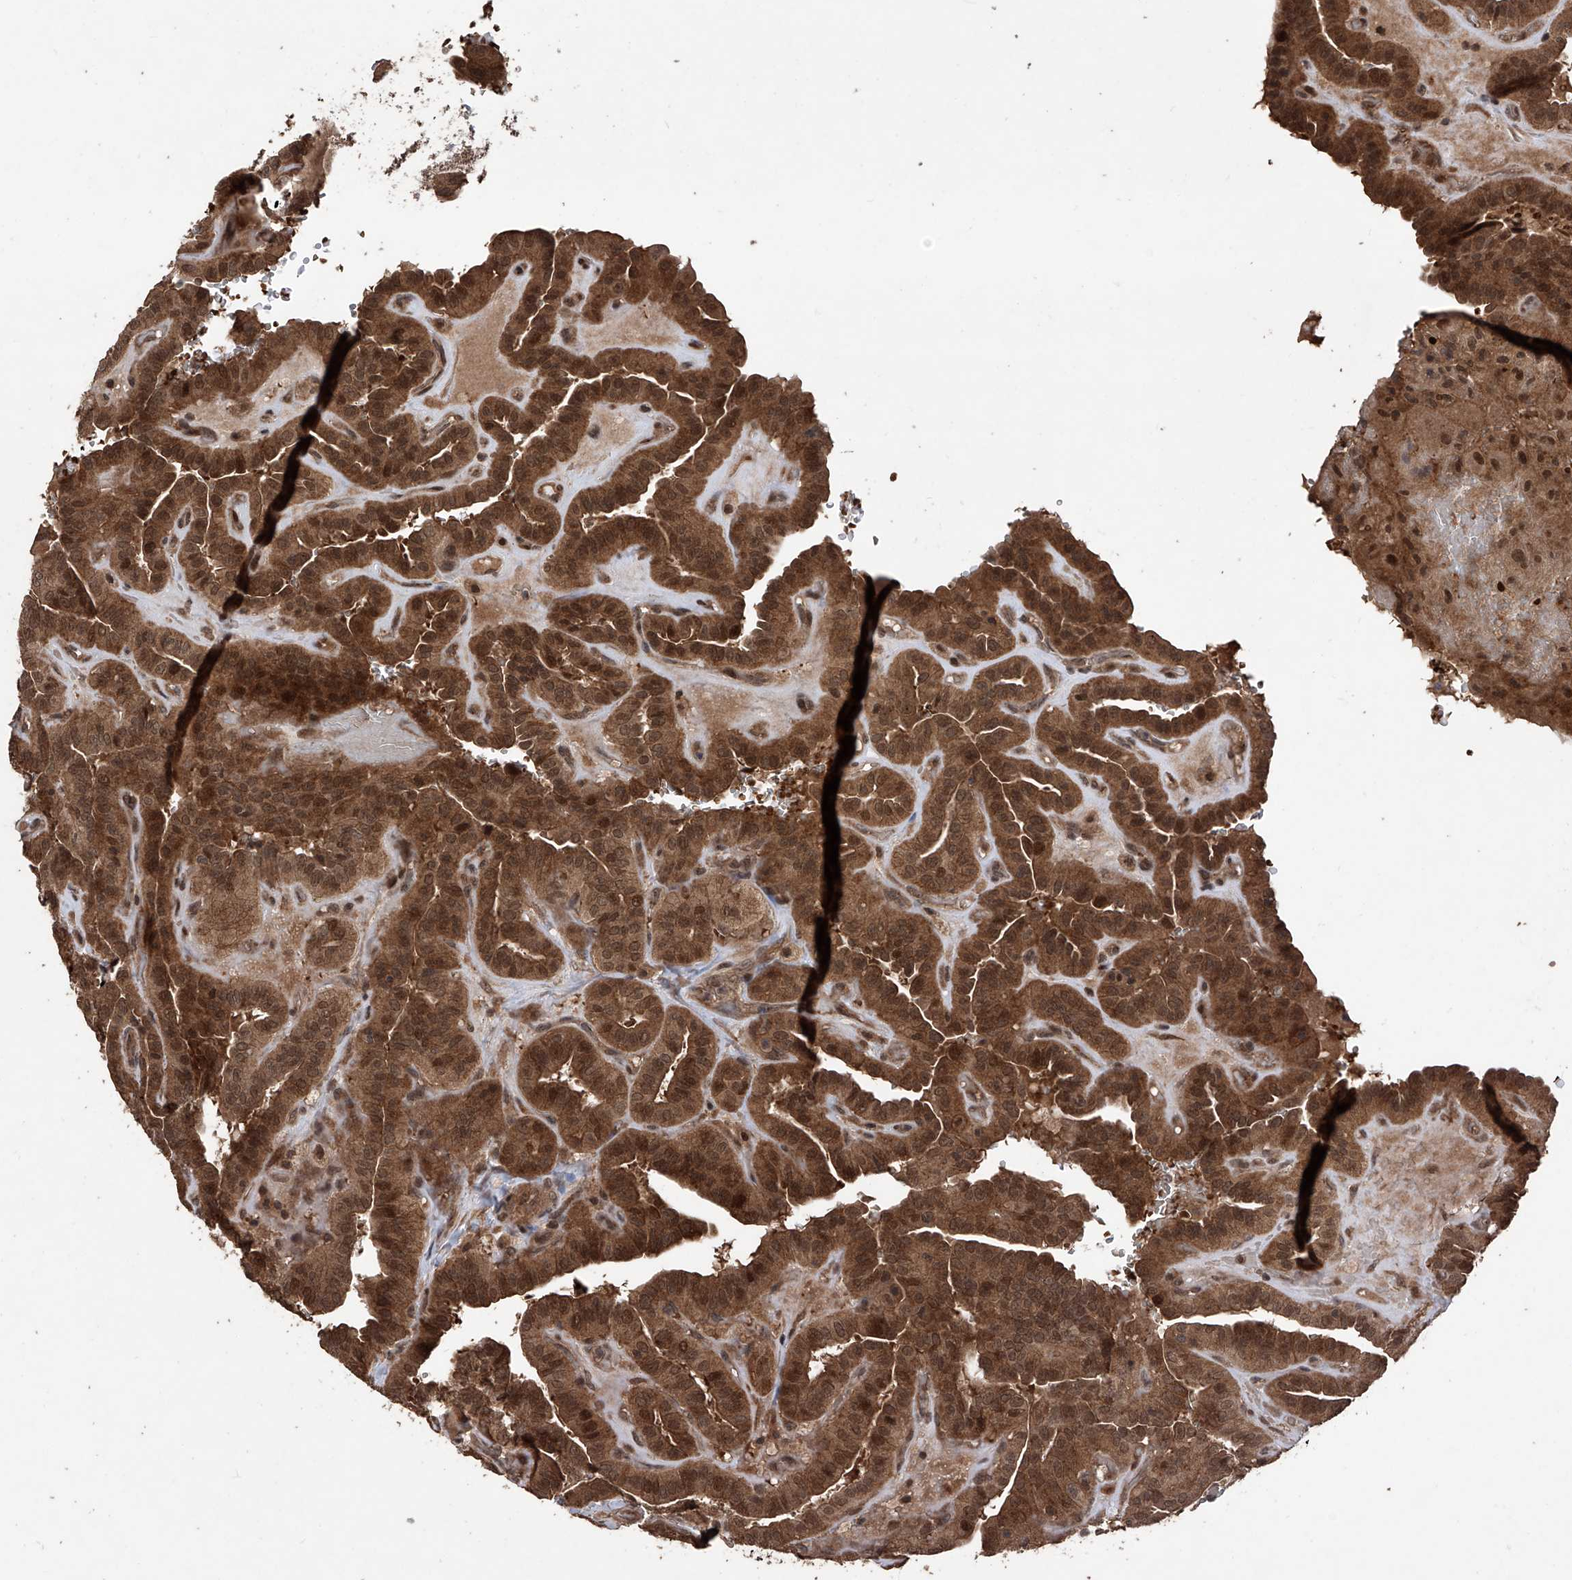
{"staining": {"intensity": "moderate", "quantity": ">75%", "location": "cytoplasmic/membranous,nuclear"}, "tissue": "thyroid cancer", "cell_type": "Tumor cells", "image_type": "cancer", "snomed": [{"axis": "morphology", "description": "Papillary adenocarcinoma, NOS"}, {"axis": "topography", "description": "Thyroid gland"}], "caption": "This is an image of immunohistochemistry staining of thyroid papillary adenocarcinoma, which shows moderate staining in the cytoplasmic/membranous and nuclear of tumor cells.", "gene": "LYSMD4", "patient": {"sex": "male", "age": 77}}